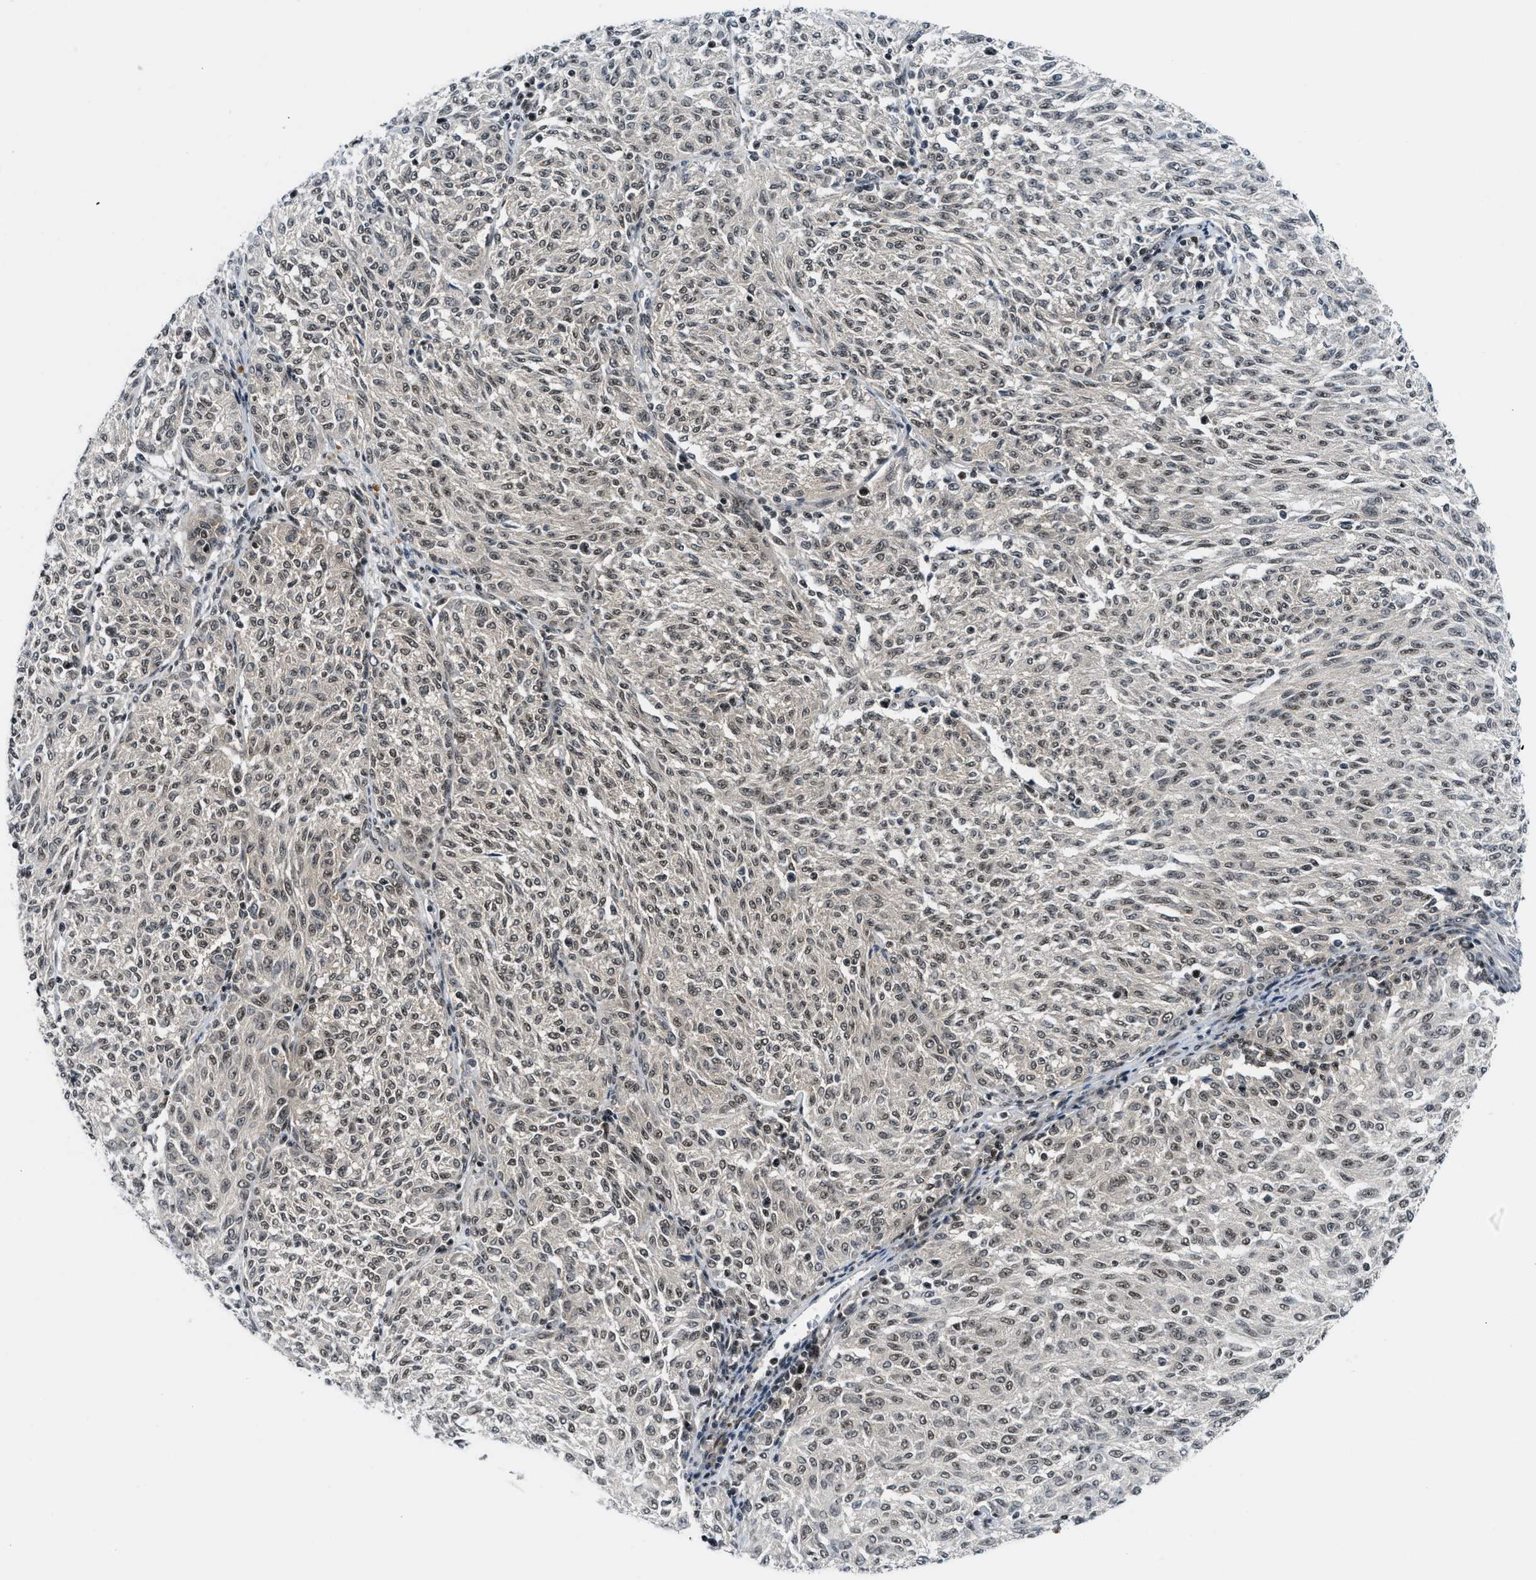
{"staining": {"intensity": "moderate", "quantity": ">75%", "location": "nuclear"}, "tissue": "melanoma", "cell_type": "Tumor cells", "image_type": "cancer", "snomed": [{"axis": "morphology", "description": "Malignant melanoma, NOS"}, {"axis": "topography", "description": "Skin"}], "caption": "Immunohistochemical staining of melanoma shows moderate nuclear protein expression in about >75% of tumor cells.", "gene": "NCOA1", "patient": {"sex": "female", "age": 72}}